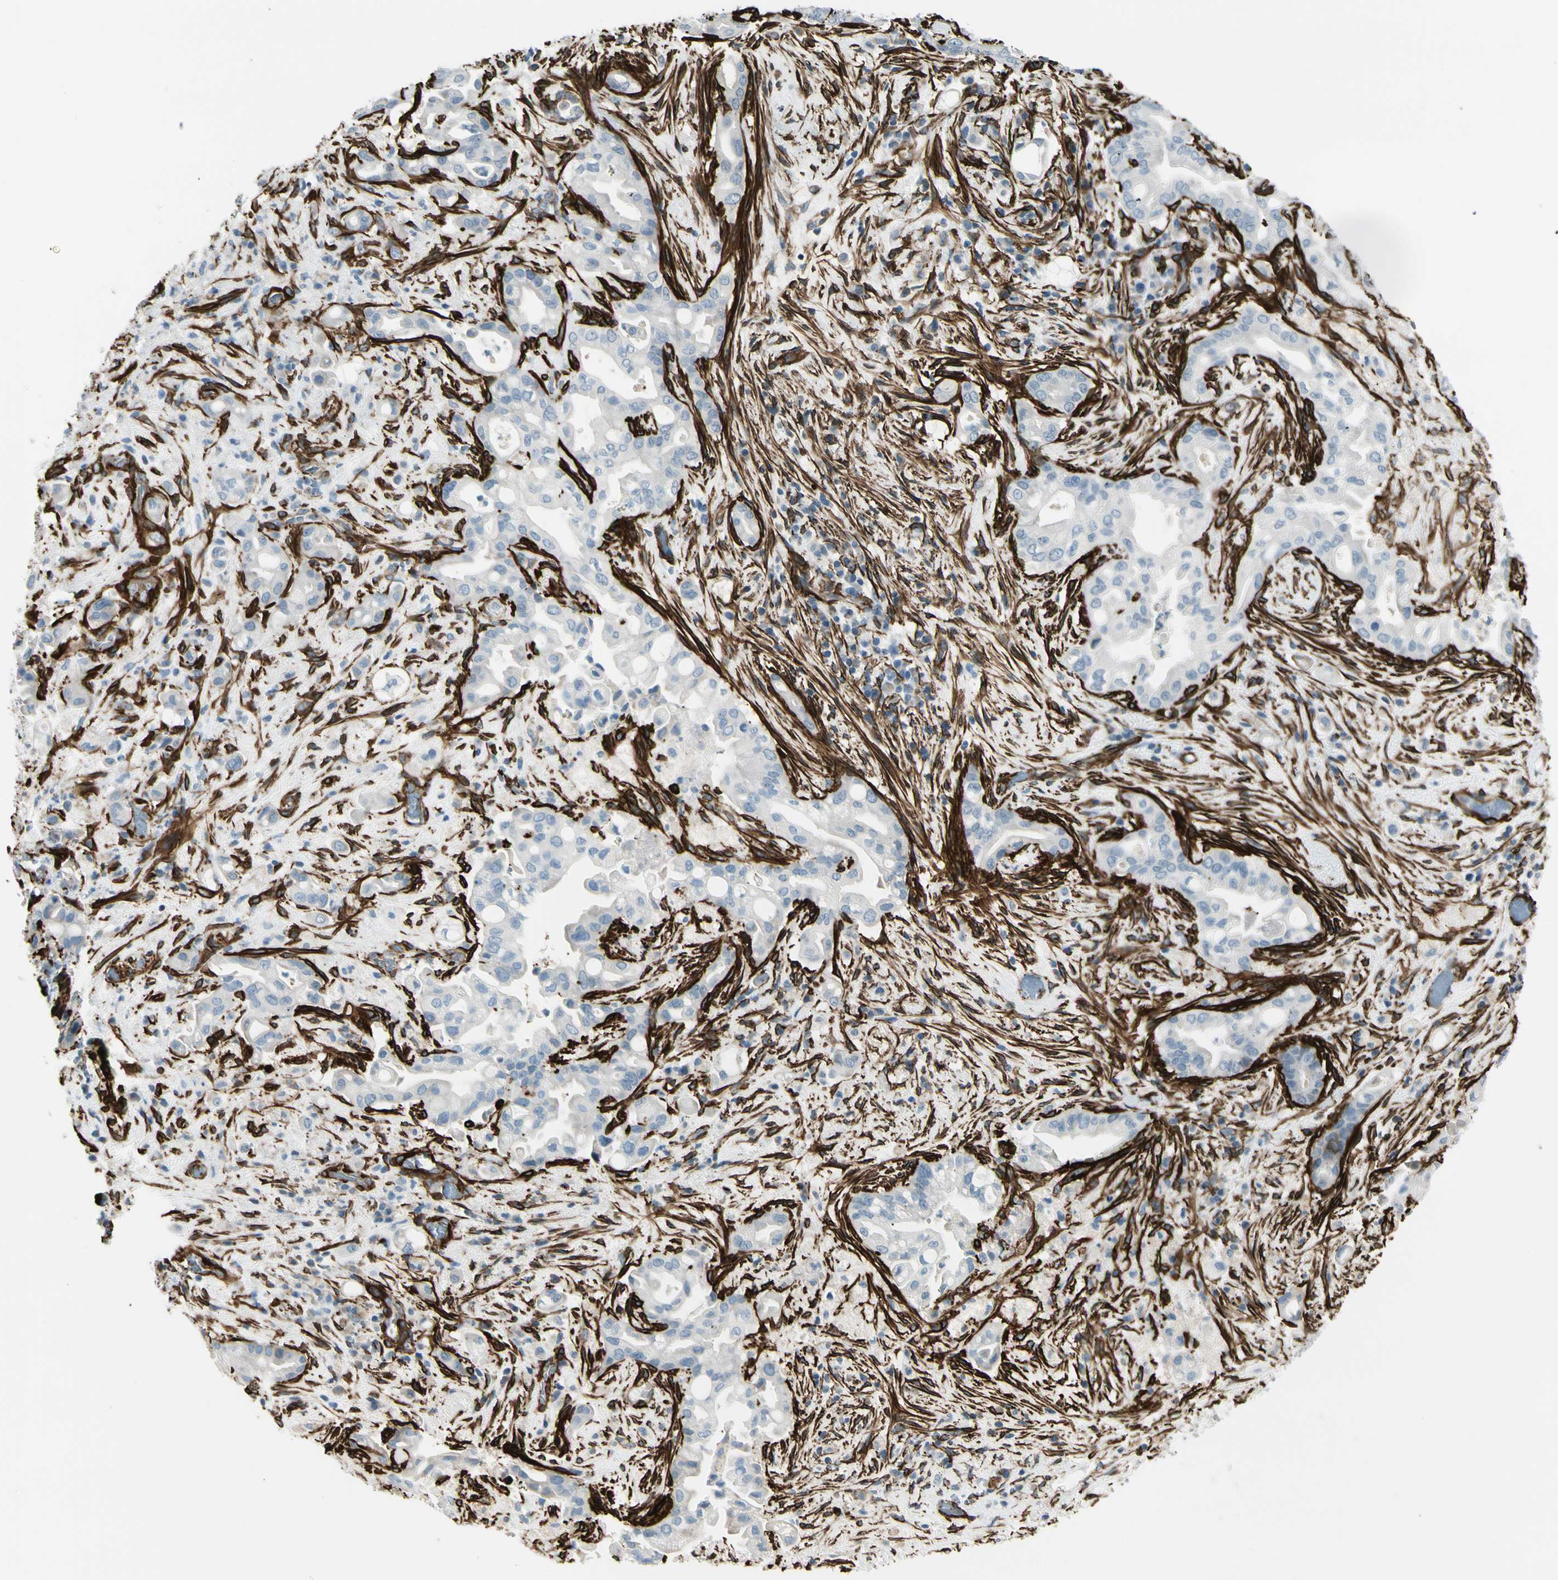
{"staining": {"intensity": "negative", "quantity": "none", "location": "none"}, "tissue": "liver cancer", "cell_type": "Tumor cells", "image_type": "cancer", "snomed": [{"axis": "morphology", "description": "Cholangiocarcinoma"}, {"axis": "topography", "description": "Liver"}], "caption": "A high-resolution histopathology image shows immunohistochemistry (IHC) staining of liver cancer (cholangiocarcinoma), which exhibits no significant staining in tumor cells.", "gene": "CALD1", "patient": {"sex": "female", "age": 68}}